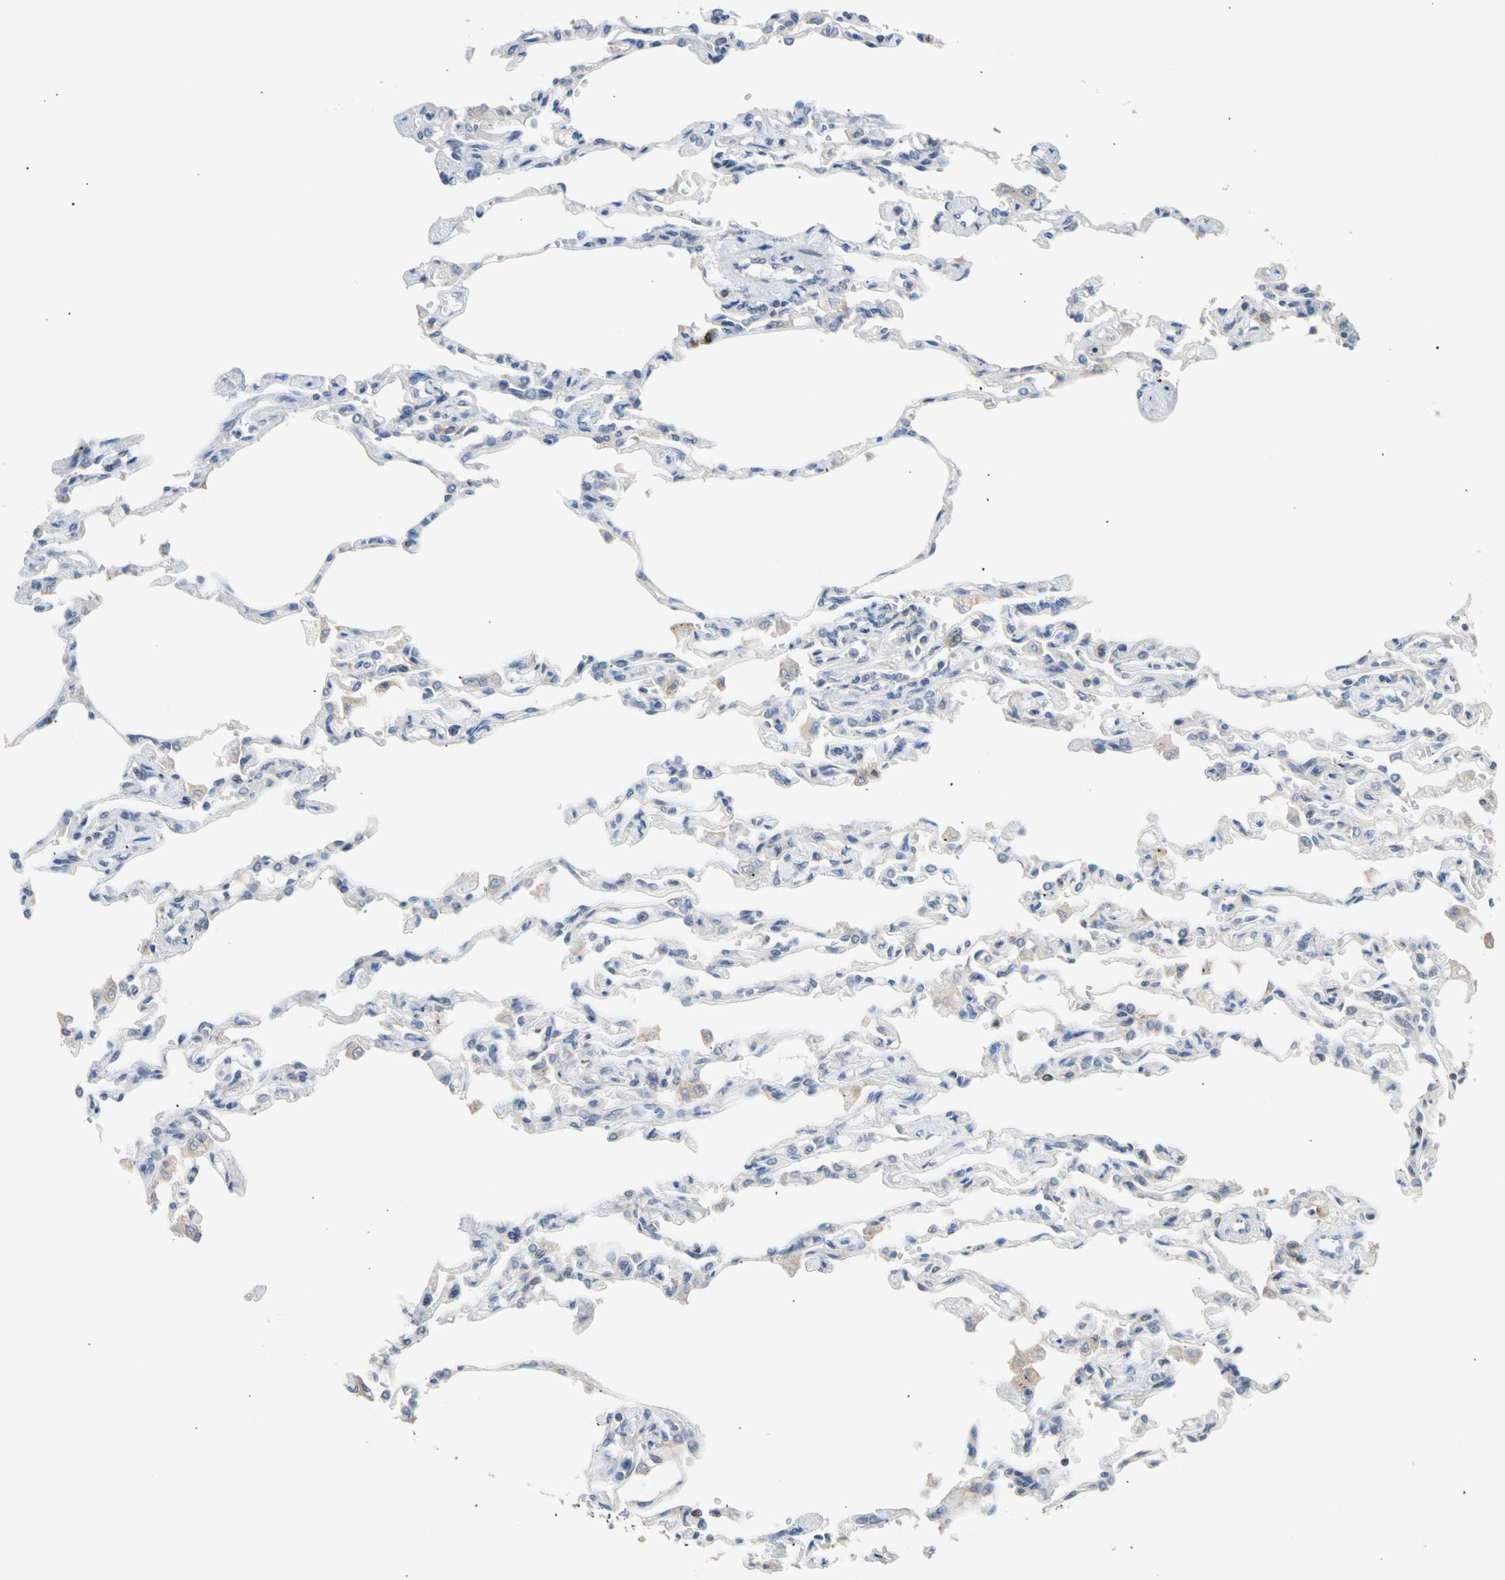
{"staining": {"intensity": "negative", "quantity": "none", "location": "none"}, "tissue": "lung", "cell_type": "Alveolar cells", "image_type": "normal", "snomed": [{"axis": "morphology", "description": "Normal tissue, NOS"}, {"axis": "topography", "description": "Lung"}], "caption": "A histopathology image of lung stained for a protein exhibits no brown staining in alveolar cells. Nuclei are stained in blue.", "gene": "CNST", "patient": {"sex": "male", "age": 21}}